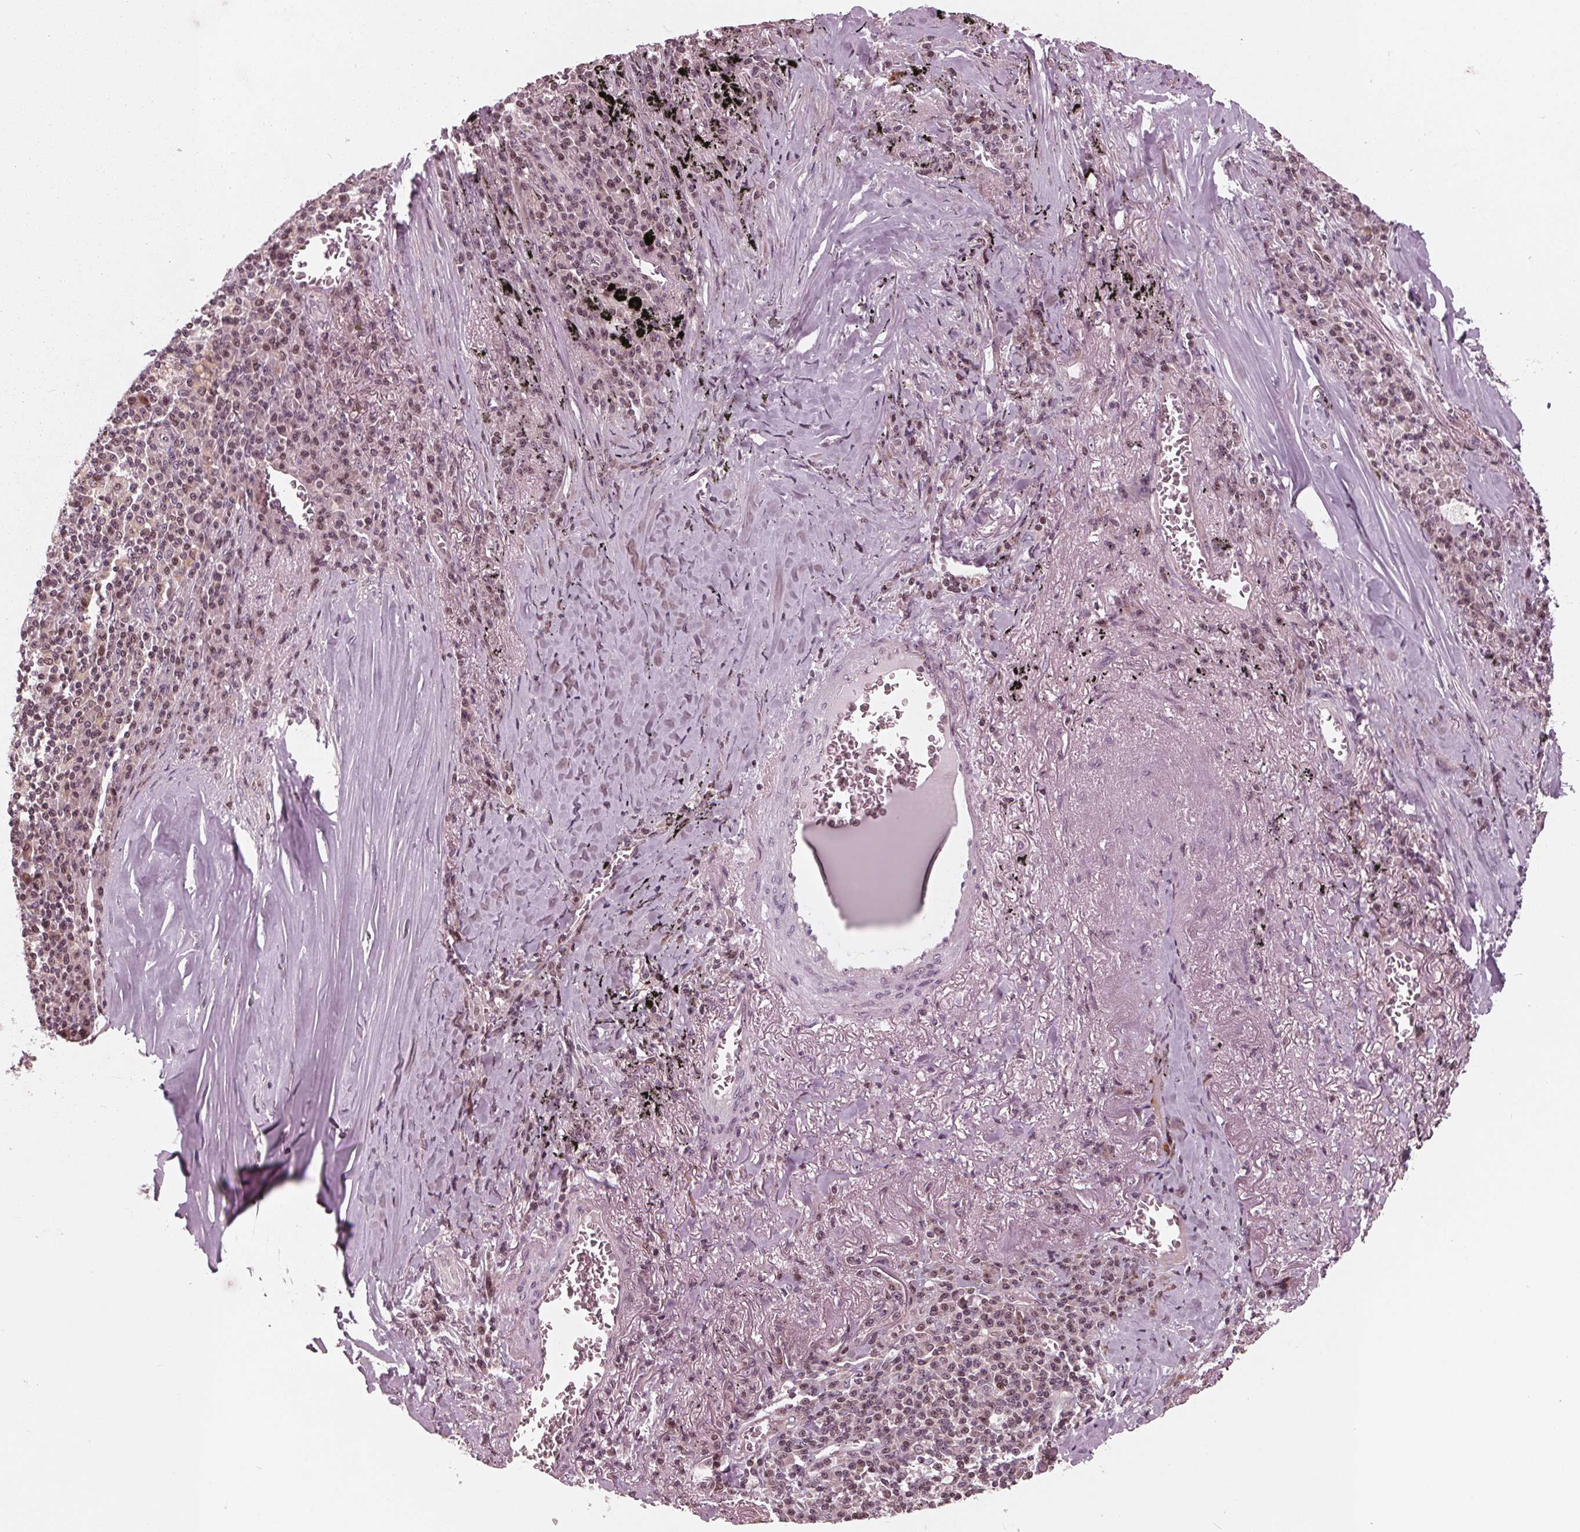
{"staining": {"intensity": "moderate", "quantity": "25%-75%", "location": "nuclear"}, "tissue": "lung cancer", "cell_type": "Tumor cells", "image_type": "cancer", "snomed": [{"axis": "morphology", "description": "Adenocarcinoma, NOS"}, {"axis": "topography", "description": "Lung"}], "caption": "Tumor cells reveal medium levels of moderate nuclear expression in about 25%-75% of cells in human lung cancer (adenocarcinoma). The staining was performed using DAB, with brown indicating positive protein expression. Nuclei are stained blue with hematoxylin.", "gene": "NUP210", "patient": {"sex": "male", "age": 67}}